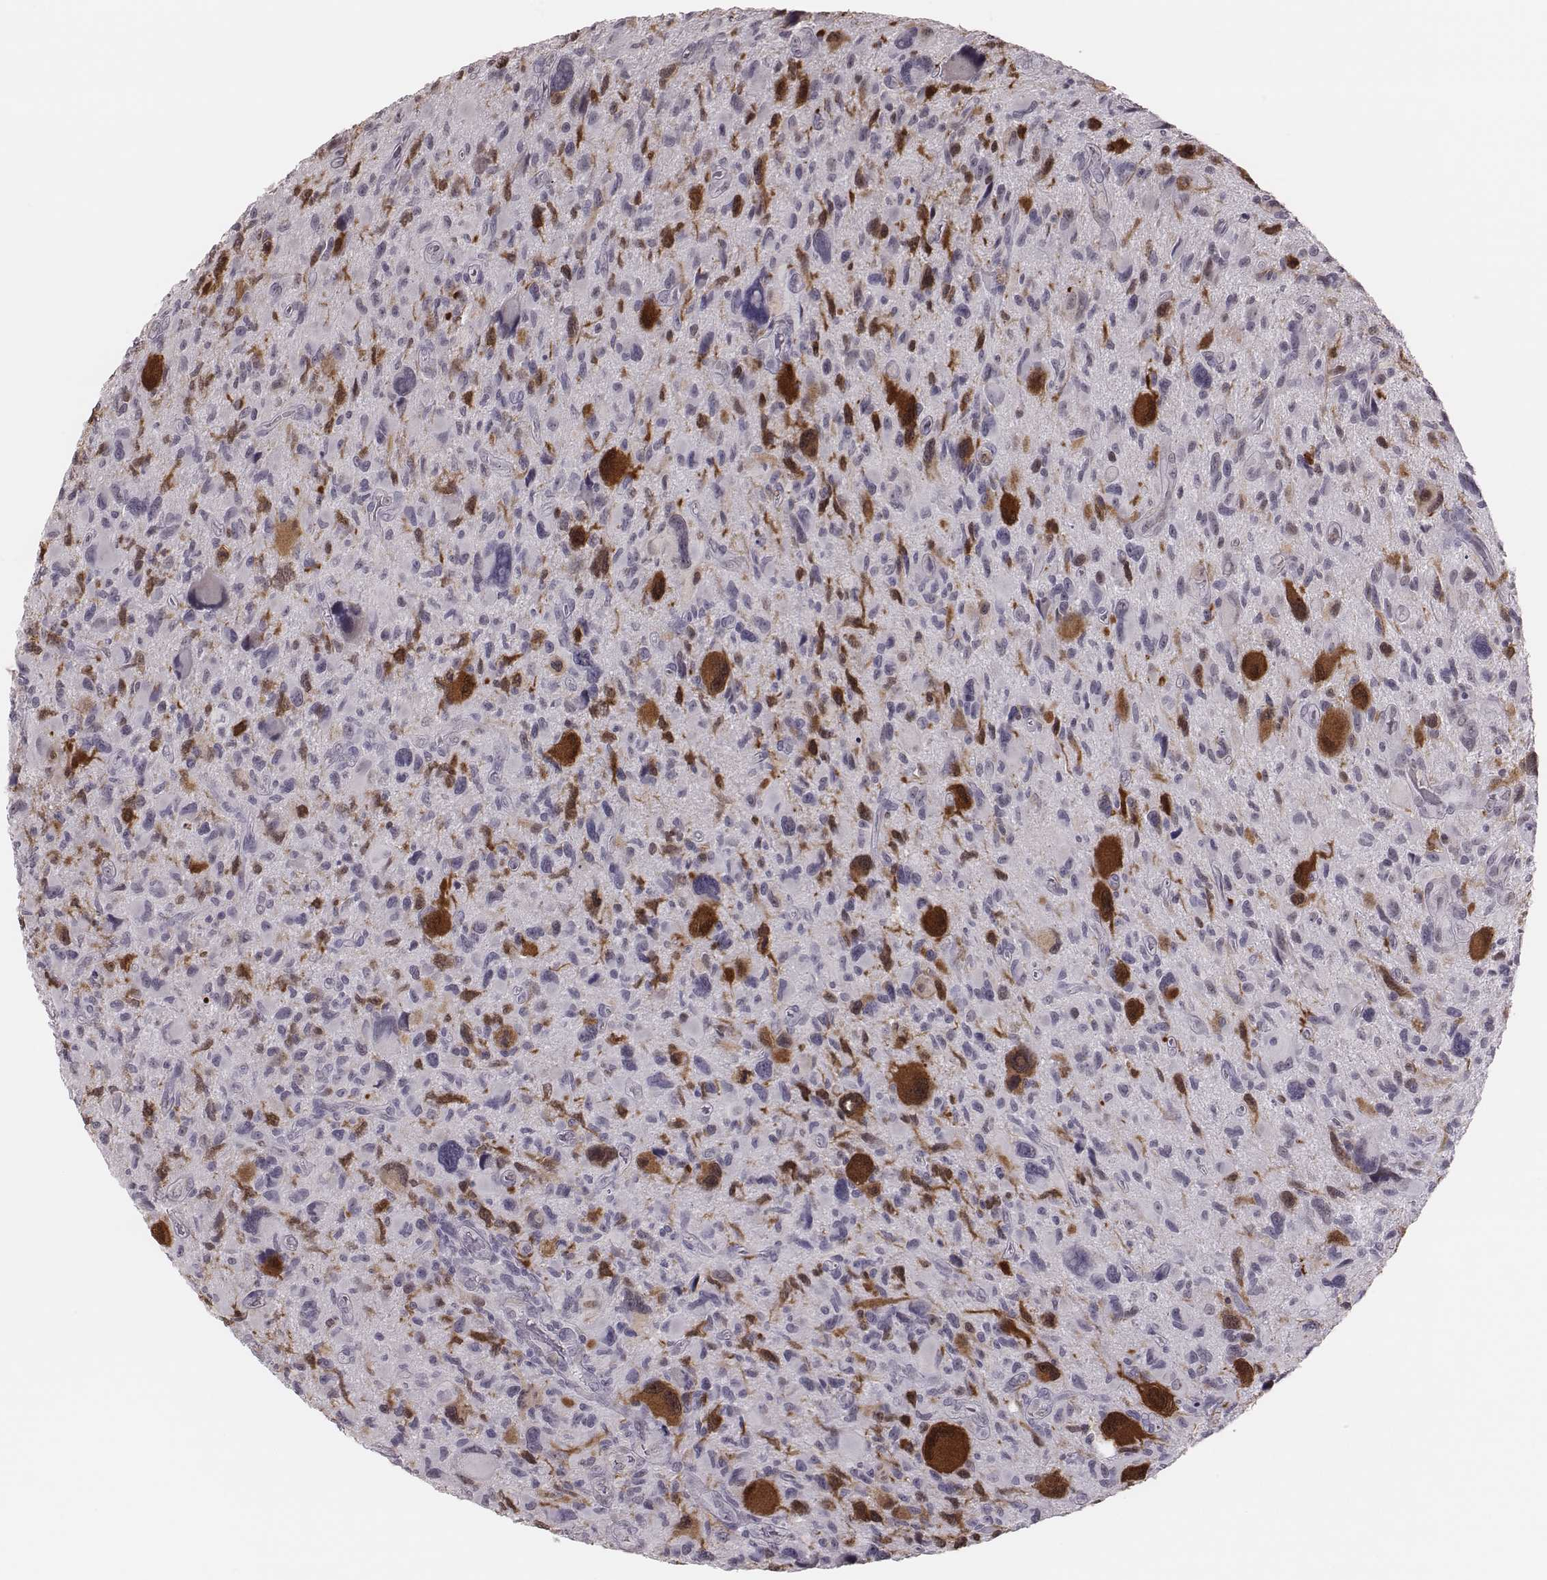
{"staining": {"intensity": "negative", "quantity": "none", "location": "none"}, "tissue": "glioma", "cell_type": "Tumor cells", "image_type": "cancer", "snomed": [{"axis": "morphology", "description": "Glioma, malignant, NOS"}, {"axis": "morphology", "description": "Glioma, malignant, High grade"}, {"axis": "topography", "description": "Brain"}], "caption": "Tumor cells show no significant protein expression in glioma.", "gene": "PBK", "patient": {"sex": "female", "age": 71}}